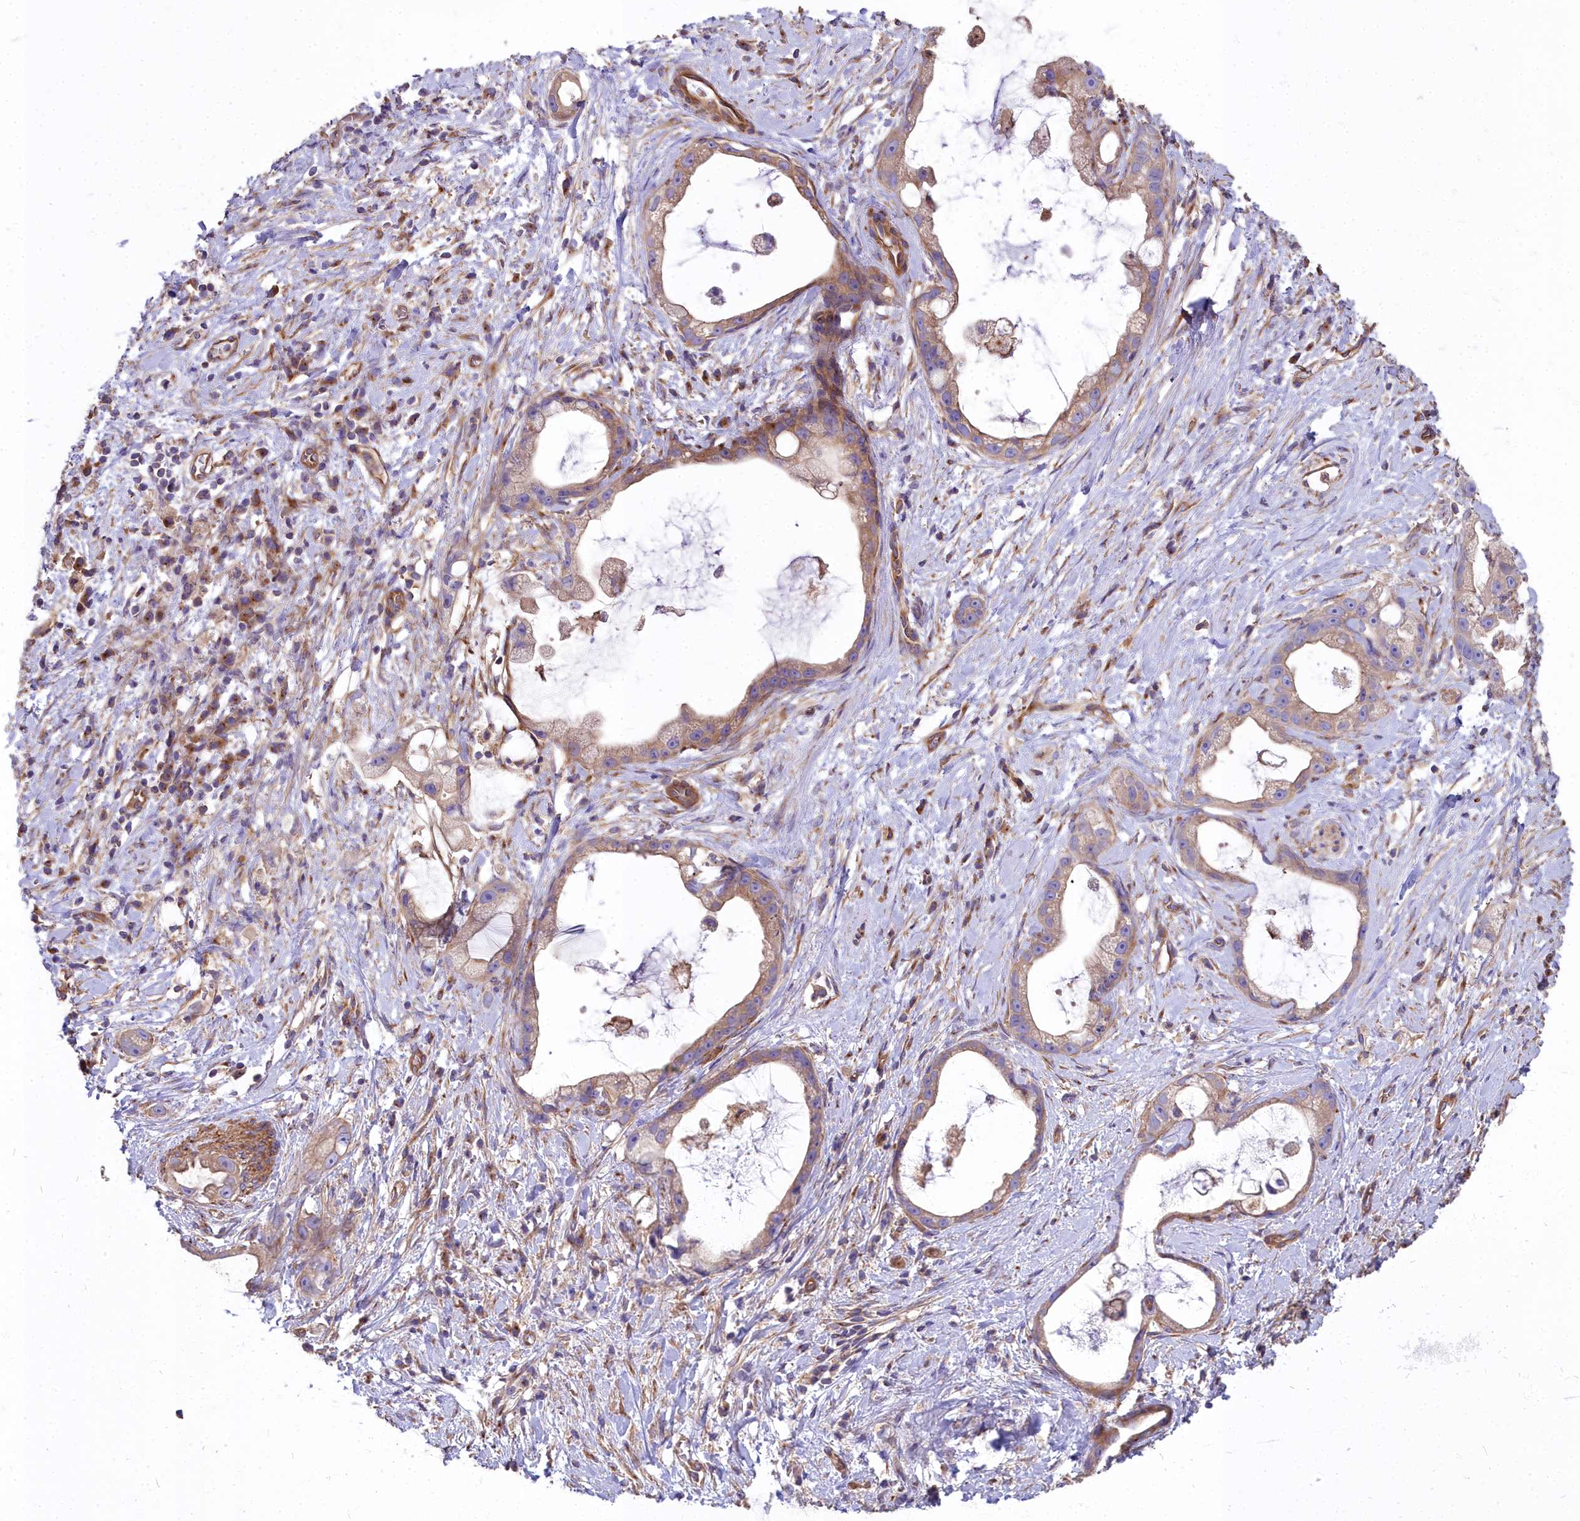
{"staining": {"intensity": "moderate", "quantity": ">75%", "location": "cytoplasmic/membranous"}, "tissue": "stomach cancer", "cell_type": "Tumor cells", "image_type": "cancer", "snomed": [{"axis": "morphology", "description": "Adenocarcinoma, NOS"}, {"axis": "topography", "description": "Stomach"}], "caption": "Approximately >75% of tumor cells in human stomach cancer display moderate cytoplasmic/membranous protein expression as visualized by brown immunohistochemical staining.", "gene": "DCTN3", "patient": {"sex": "male", "age": 55}}